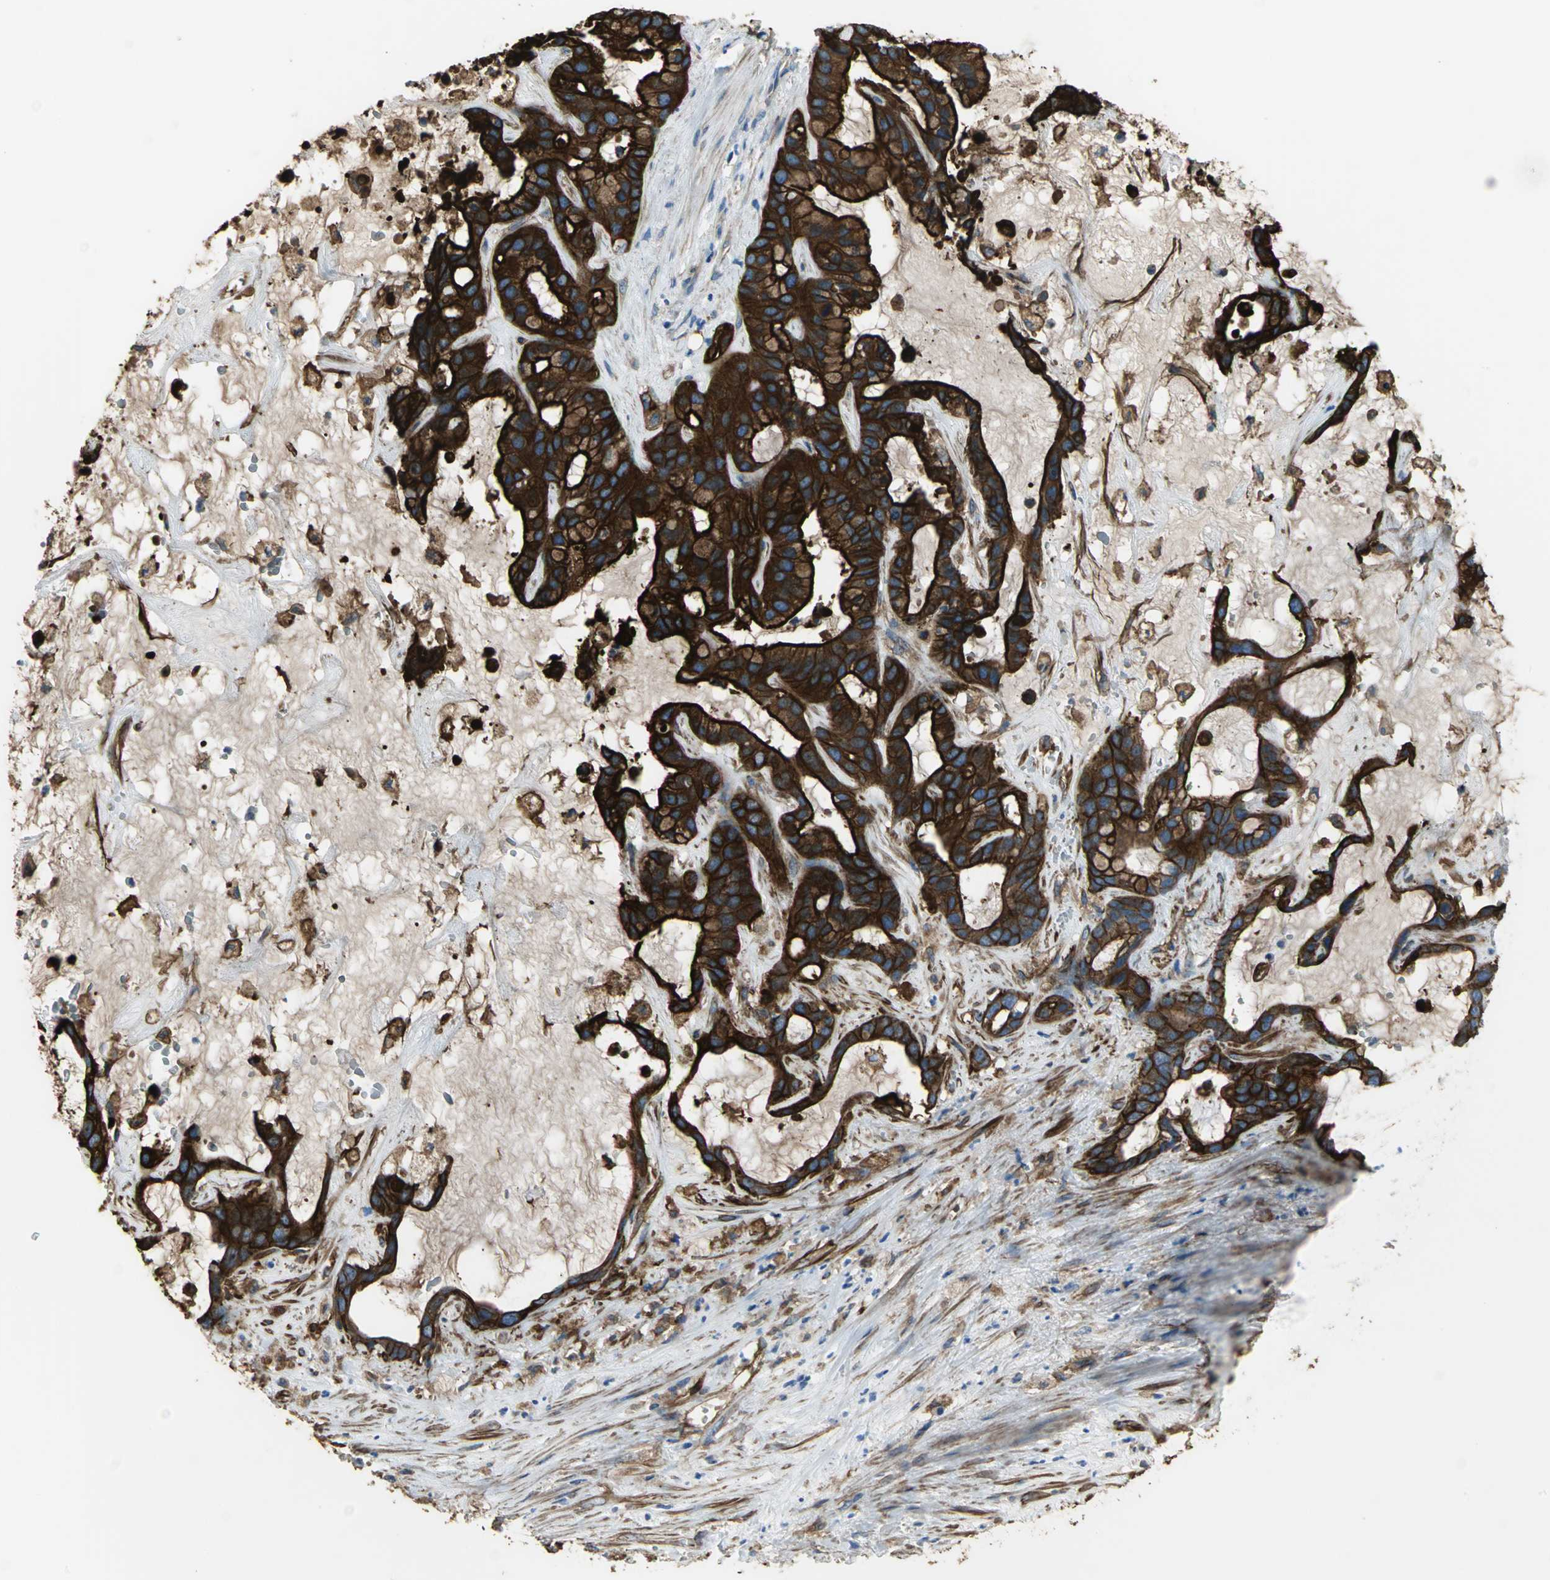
{"staining": {"intensity": "strong", "quantity": ">75%", "location": "cytoplasmic/membranous"}, "tissue": "liver cancer", "cell_type": "Tumor cells", "image_type": "cancer", "snomed": [{"axis": "morphology", "description": "Cholangiocarcinoma"}, {"axis": "topography", "description": "Liver"}], "caption": "Immunohistochemical staining of human cholangiocarcinoma (liver) demonstrates high levels of strong cytoplasmic/membranous protein positivity in about >75% of tumor cells.", "gene": "FLNB", "patient": {"sex": "female", "age": 65}}